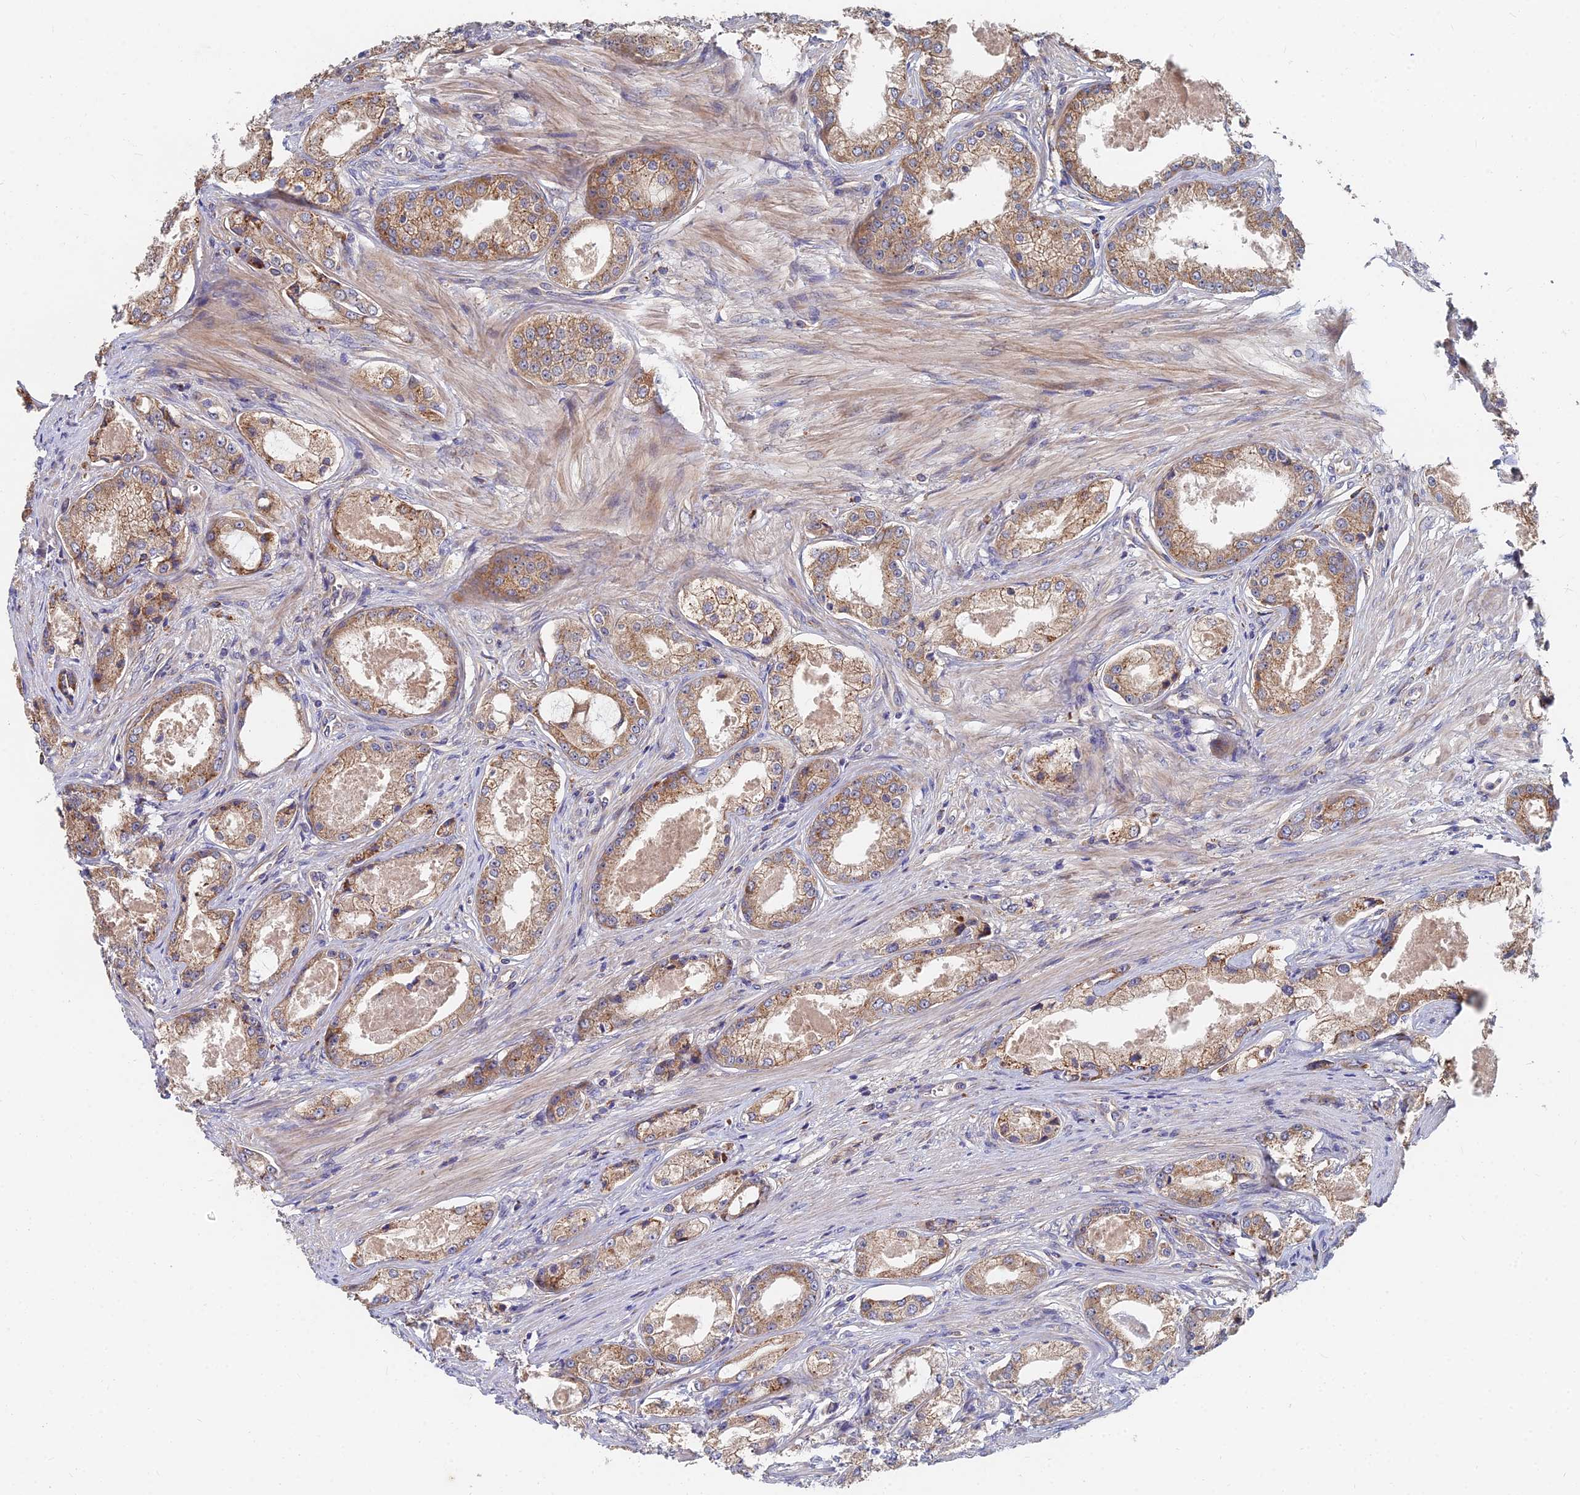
{"staining": {"intensity": "moderate", "quantity": ">75%", "location": "cytoplasmic/membranous"}, "tissue": "prostate cancer", "cell_type": "Tumor cells", "image_type": "cancer", "snomed": [{"axis": "morphology", "description": "Adenocarcinoma, Low grade"}, {"axis": "topography", "description": "Prostate"}], "caption": "Immunohistochemical staining of human prostate cancer exhibits medium levels of moderate cytoplasmic/membranous protein staining in about >75% of tumor cells.", "gene": "CCZ1", "patient": {"sex": "male", "age": 68}}